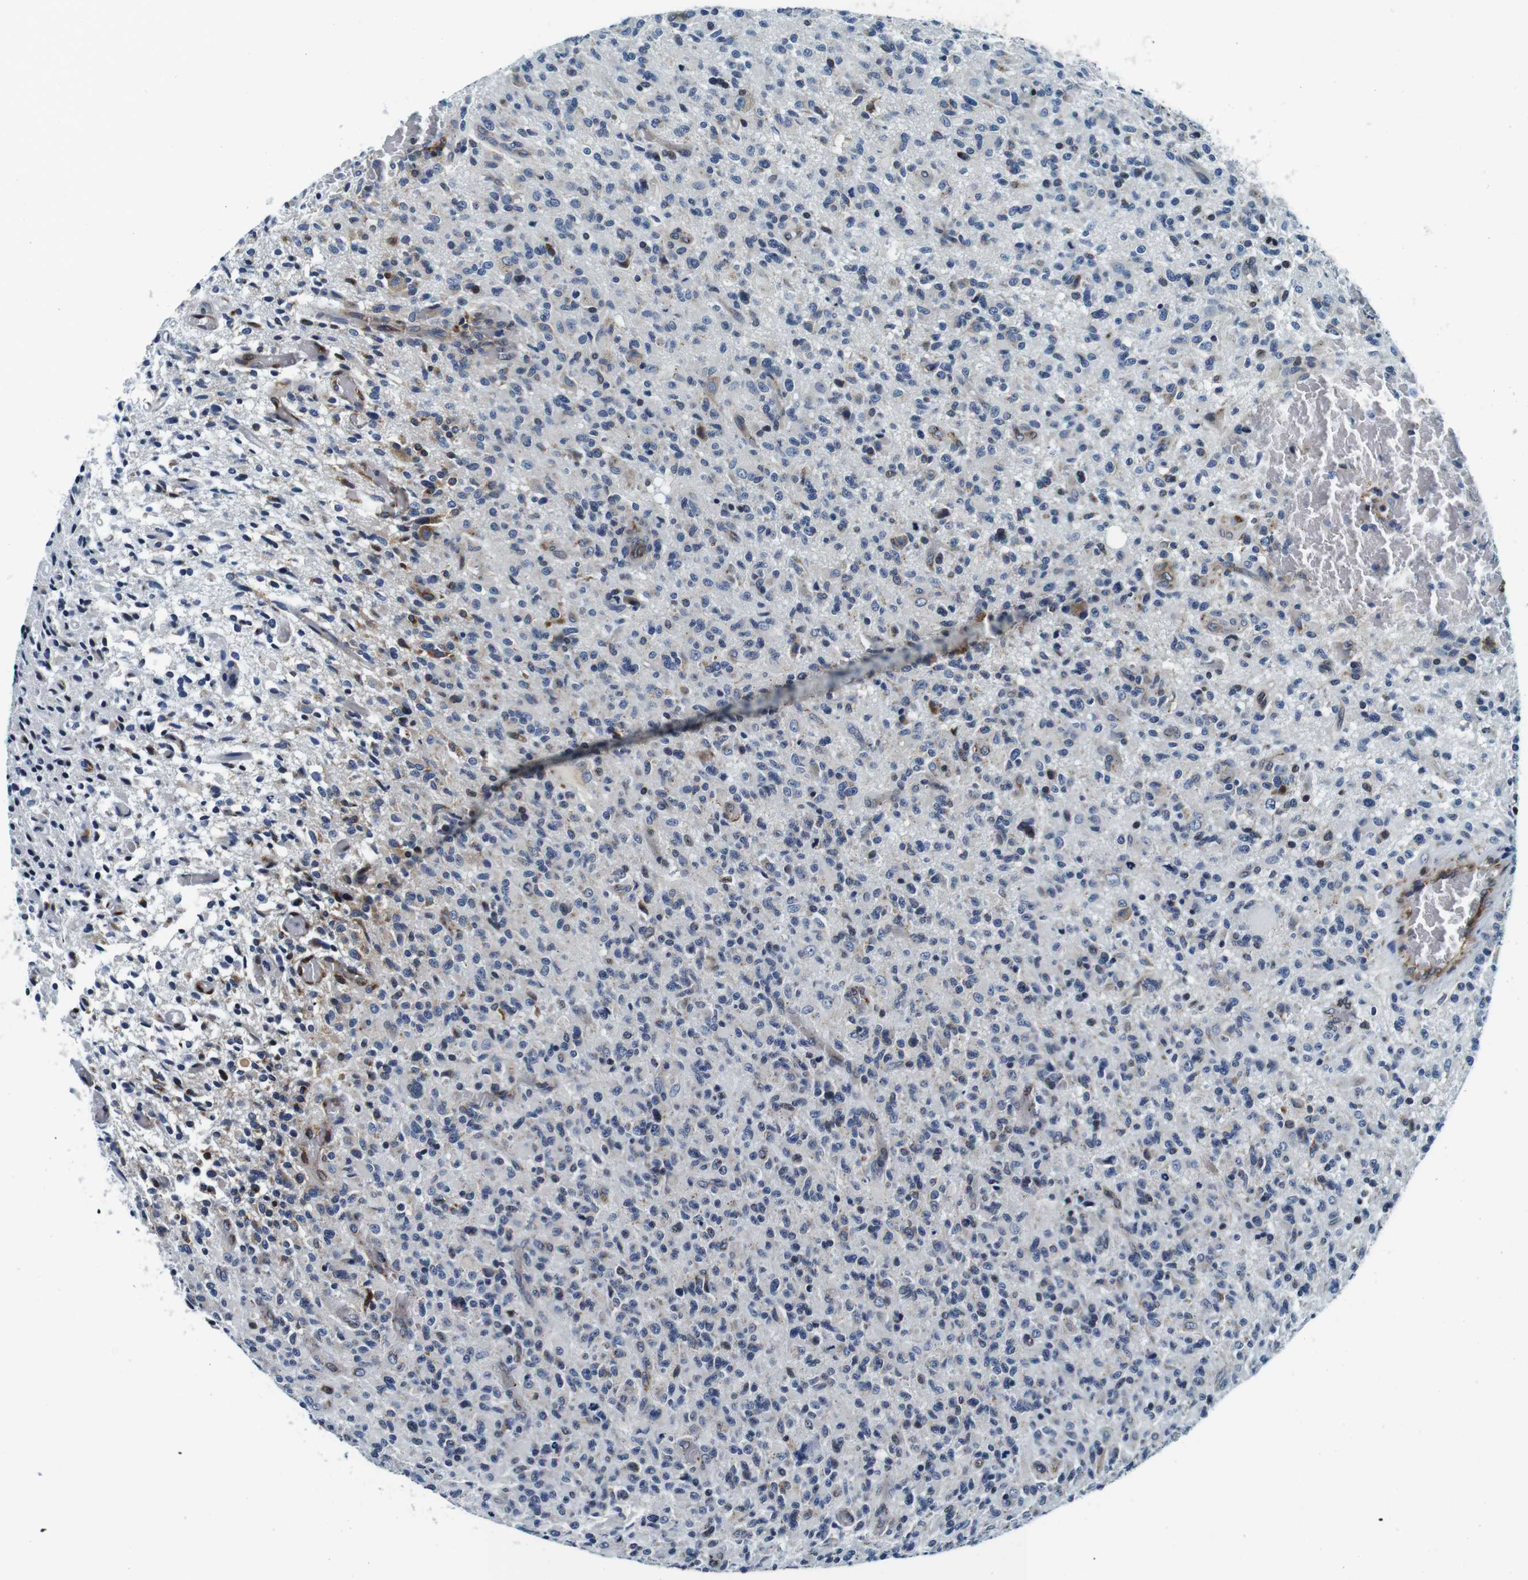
{"staining": {"intensity": "weak", "quantity": "<25%", "location": "cytoplasmic/membranous"}, "tissue": "glioma", "cell_type": "Tumor cells", "image_type": "cancer", "snomed": [{"axis": "morphology", "description": "Glioma, malignant, High grade"}, {"axis": "topography", "description": "Brain"}], "caption": "Protein analysis of glioma reveals no significant positivity in tumor cells.", "gene": "FAR2", "patient": {"sex": "male", "age": 71}}